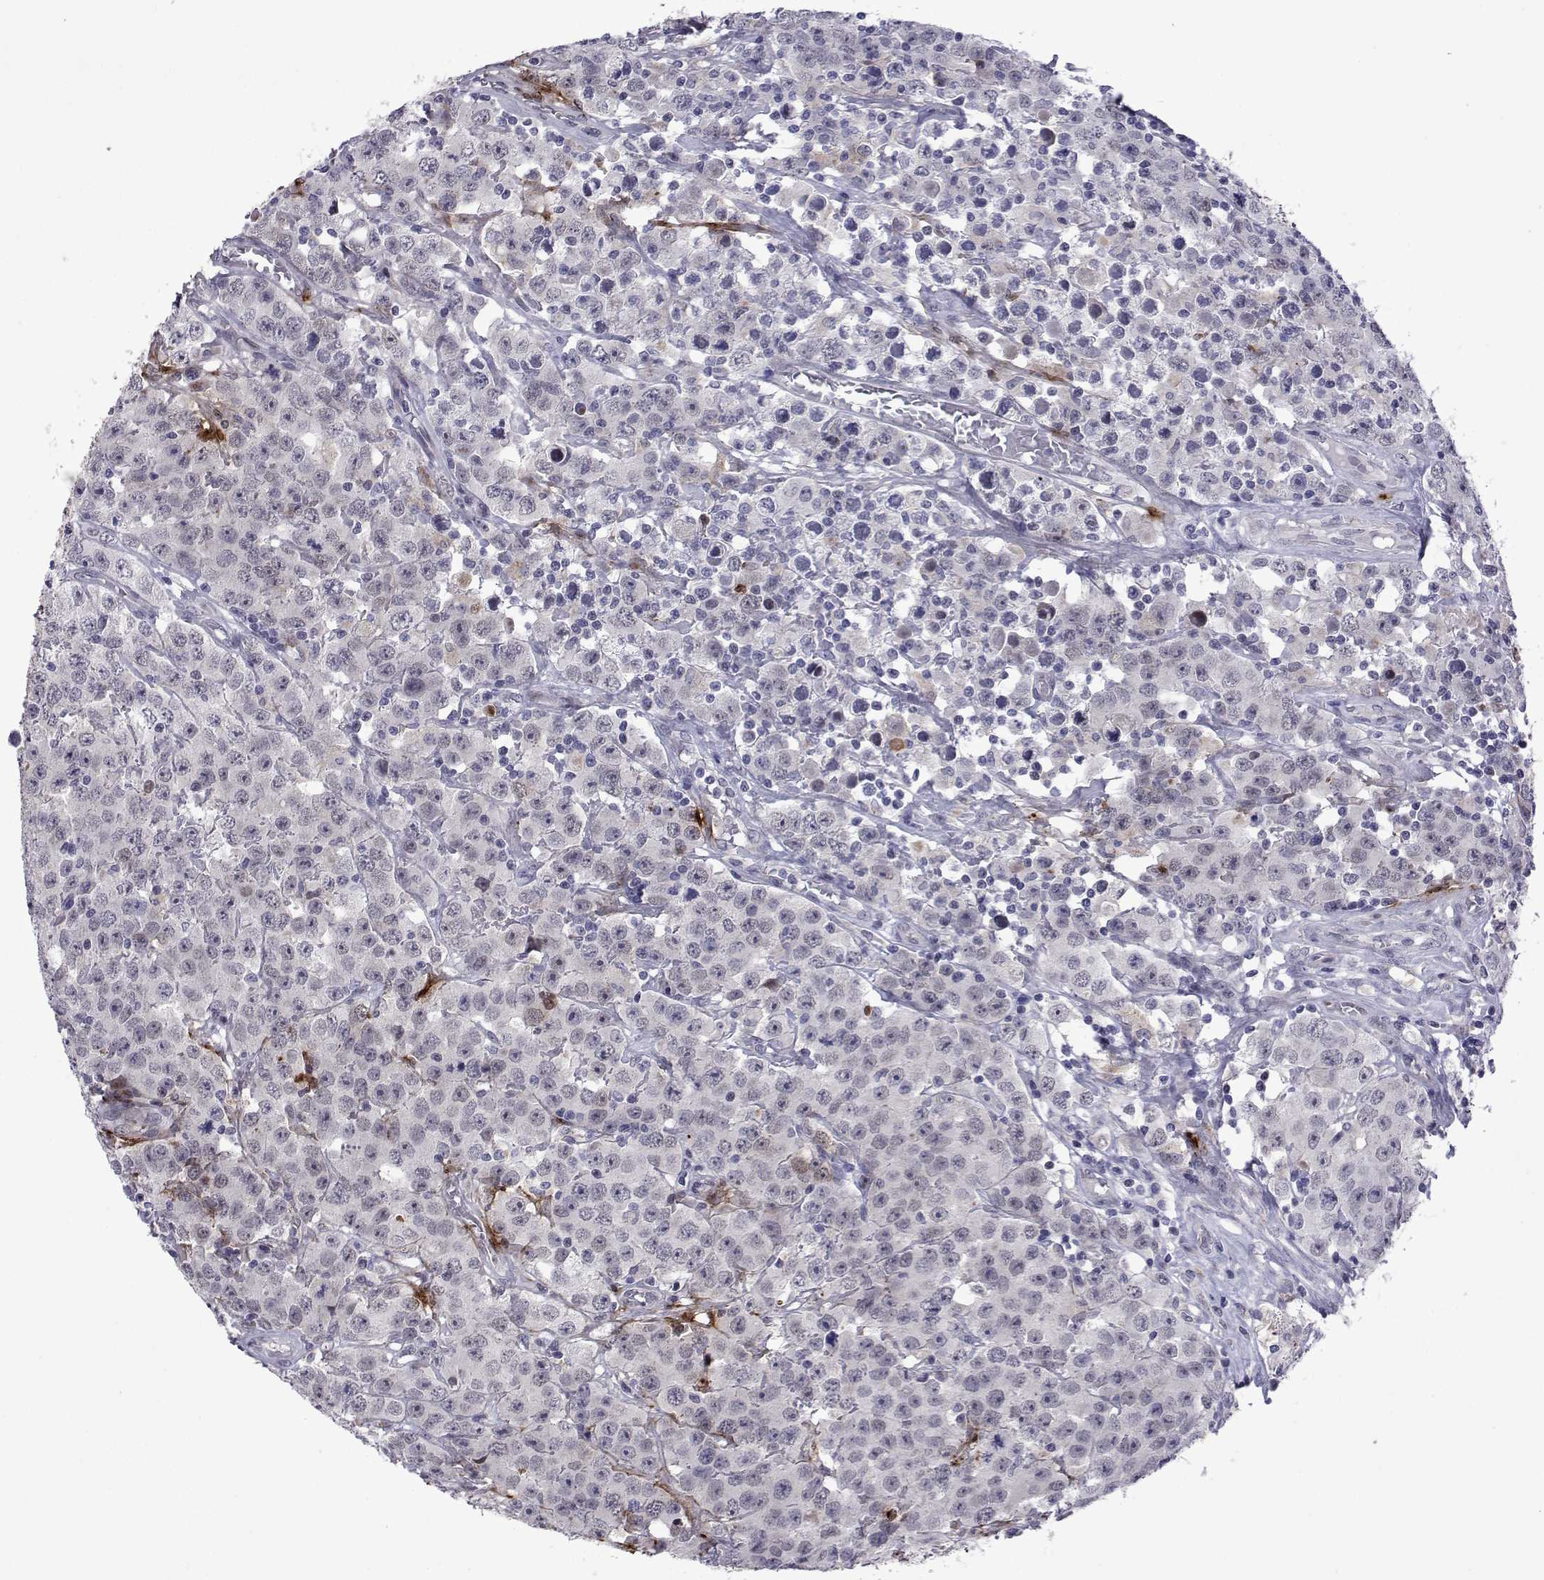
{"staining": {"intensity": "negative", "quantity": "none", "location": "none"}, "tissue": "testis cancer", "cell_type": "Tumor cells", "image_type": "cancer", "snomed": [{"axis": "morphology", "description": "Seminoma, NOS"}, {"axis": "topography", "description": "Testis"}], "caption": "Immunohistochemical staining of human testis seminoma exhibits no significant expression in tumor cells.", "gene": "EFCAB3", "patient": {"sex": "male", "age": 52}}